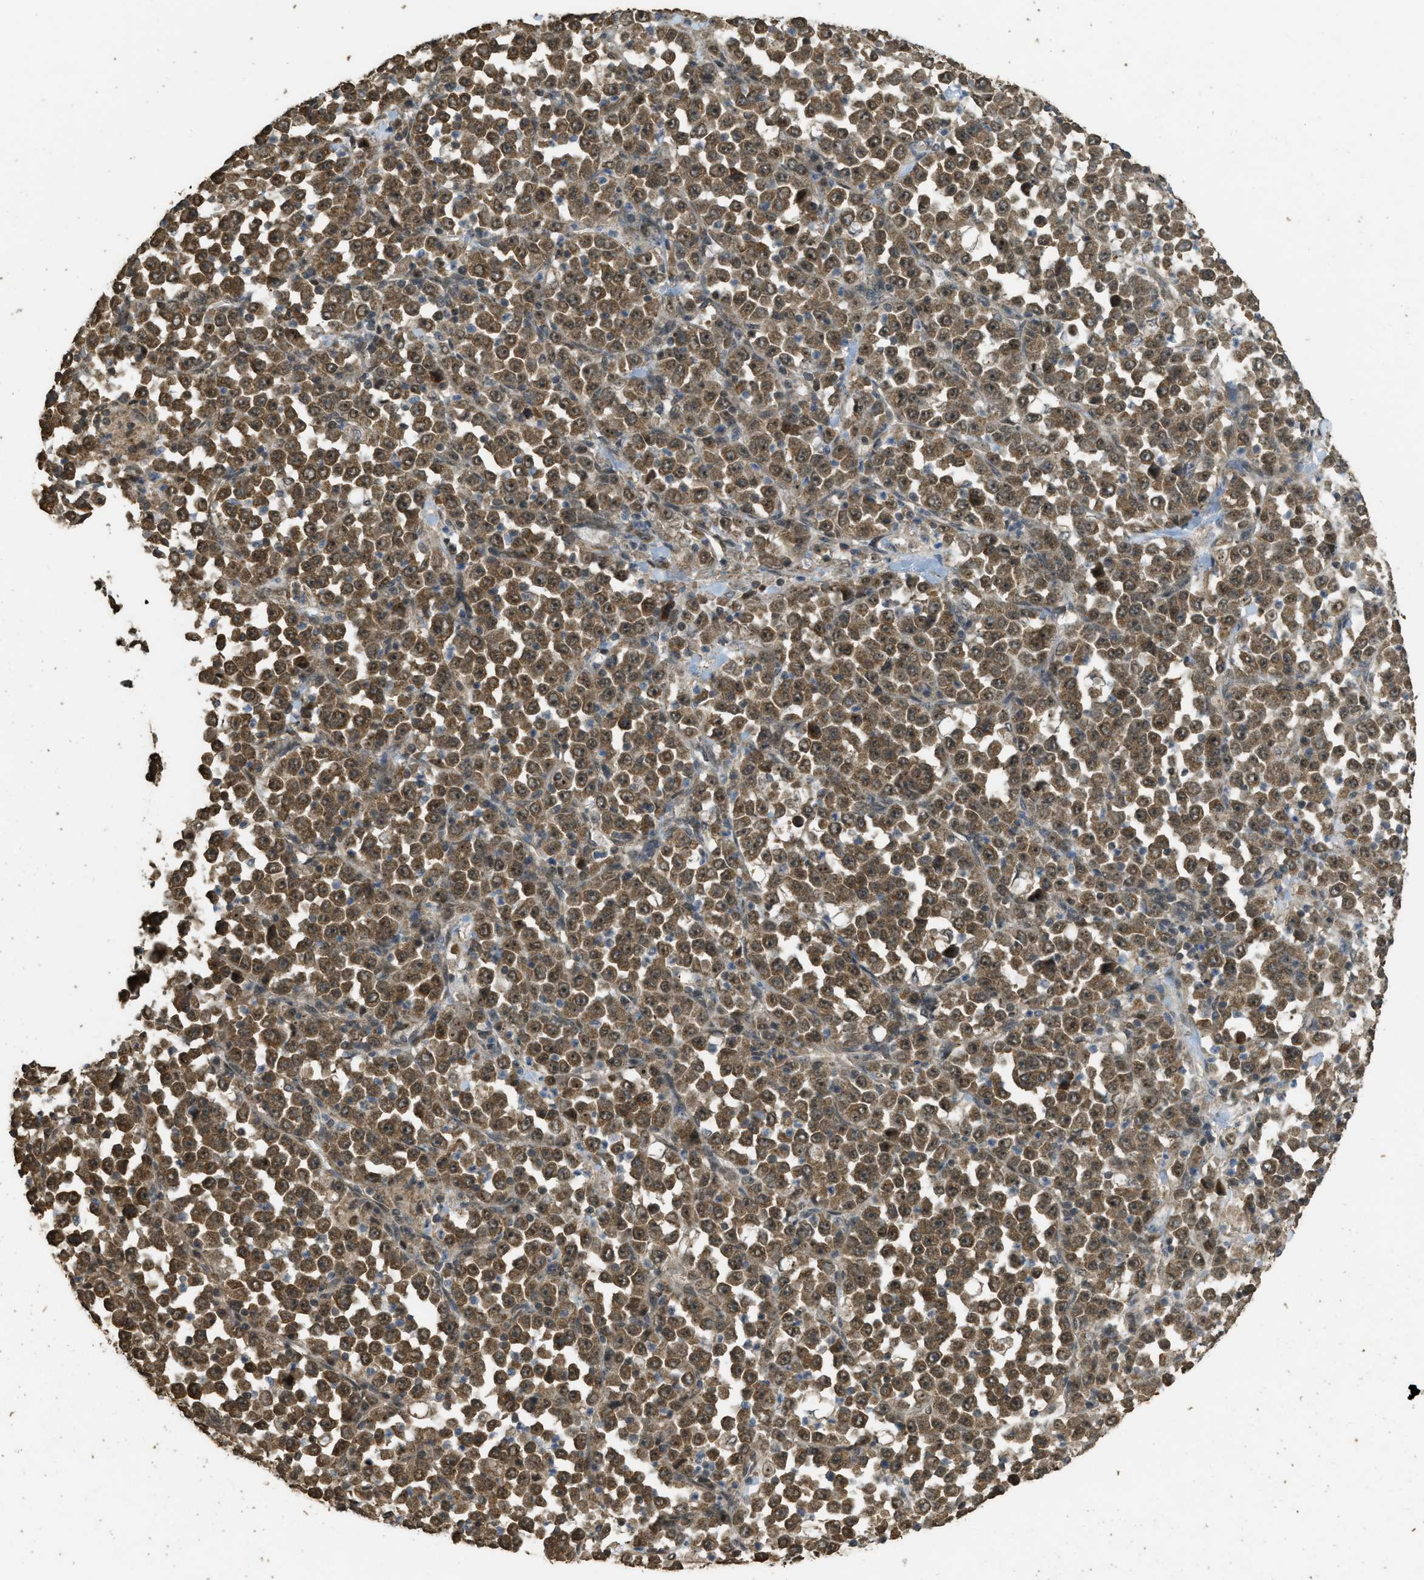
{"staining": {"intensity": "moderate", "quantity": ">75%", "location": "cytoplasmic/membranous,nuclear"}, "tissue": "stomach cancer", "cell_type": "Tumor cells", "image_type": "cancer", "snomed": [{"axis": "morphology", "description": "Normal tissue, NOS"}, {"axis": "morphology", "description": "Adenocarcinoma, NOS"}, {"axis": "topography", "description": "Stomach, upper"}, {"axis": "topography", "description": "Stomach"}], "caption": "Stomach cancer stained for a protein exhibits moderate cytoplasmic/membranous and nuclear positivity in tumor cells.", "gene": "CTPS1", "patient": {"sex": "male", "age": 59}}